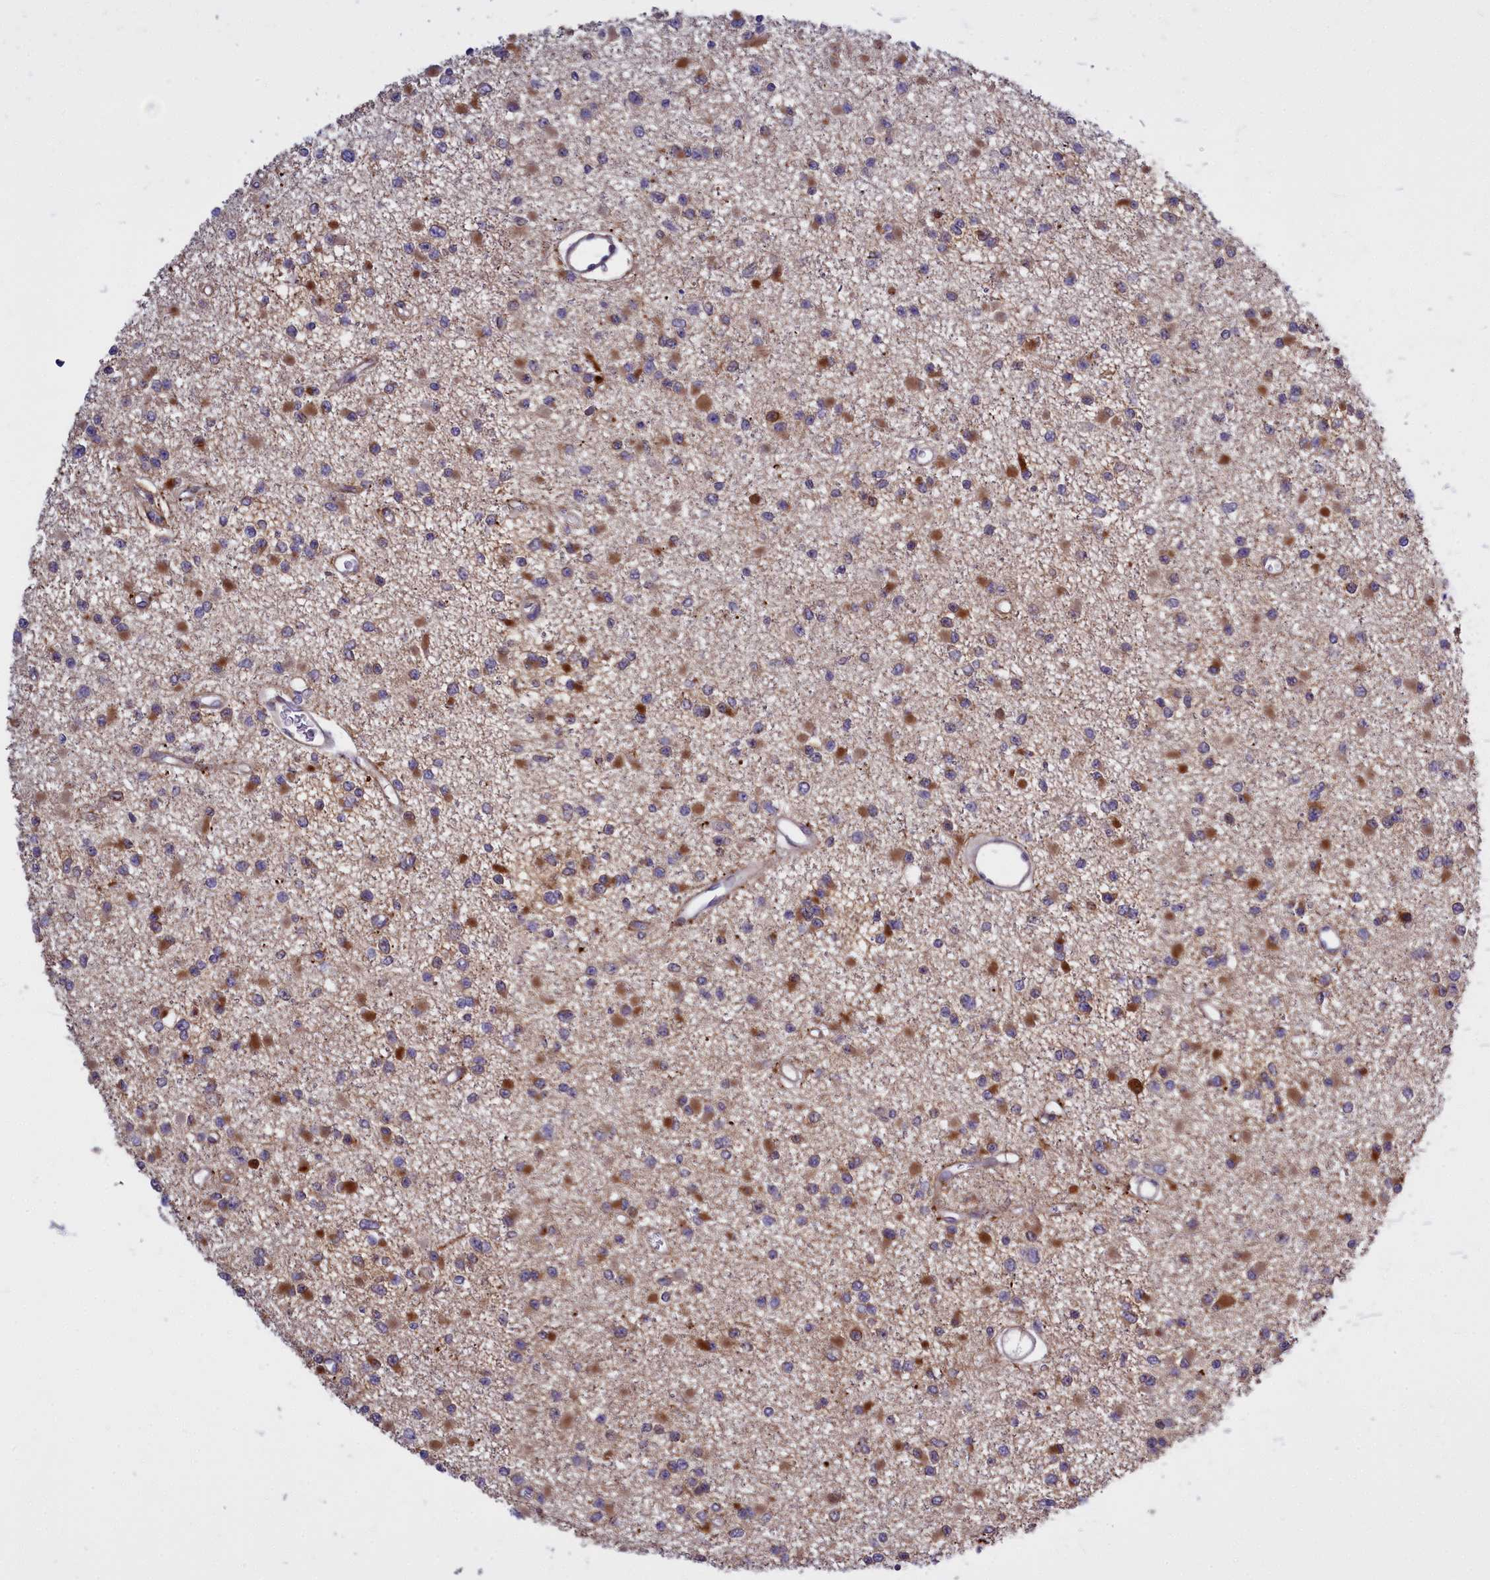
{"staining": {"intensity": "moderate", "quantity": "25%-75%", "location": "cytoplasmic/membranous"}, "tissue": "glioma", "cell_type": "Tumor cells", "image_type": "cancer", "snomed": [{"axis": "morphology", "description": "Glioma, malignant, Low grade"}, {"axis": "topography", "description": "Brain"}], "caption": "A brown stain shows moderate cytoplasmic/membranous expression of a protein in human glioma tumor cells. The protein is shown in brown color, while the nuclei are stained blue.", "gene": "RAPGEF4", "patient": {"sex": "female", "age": 22}}